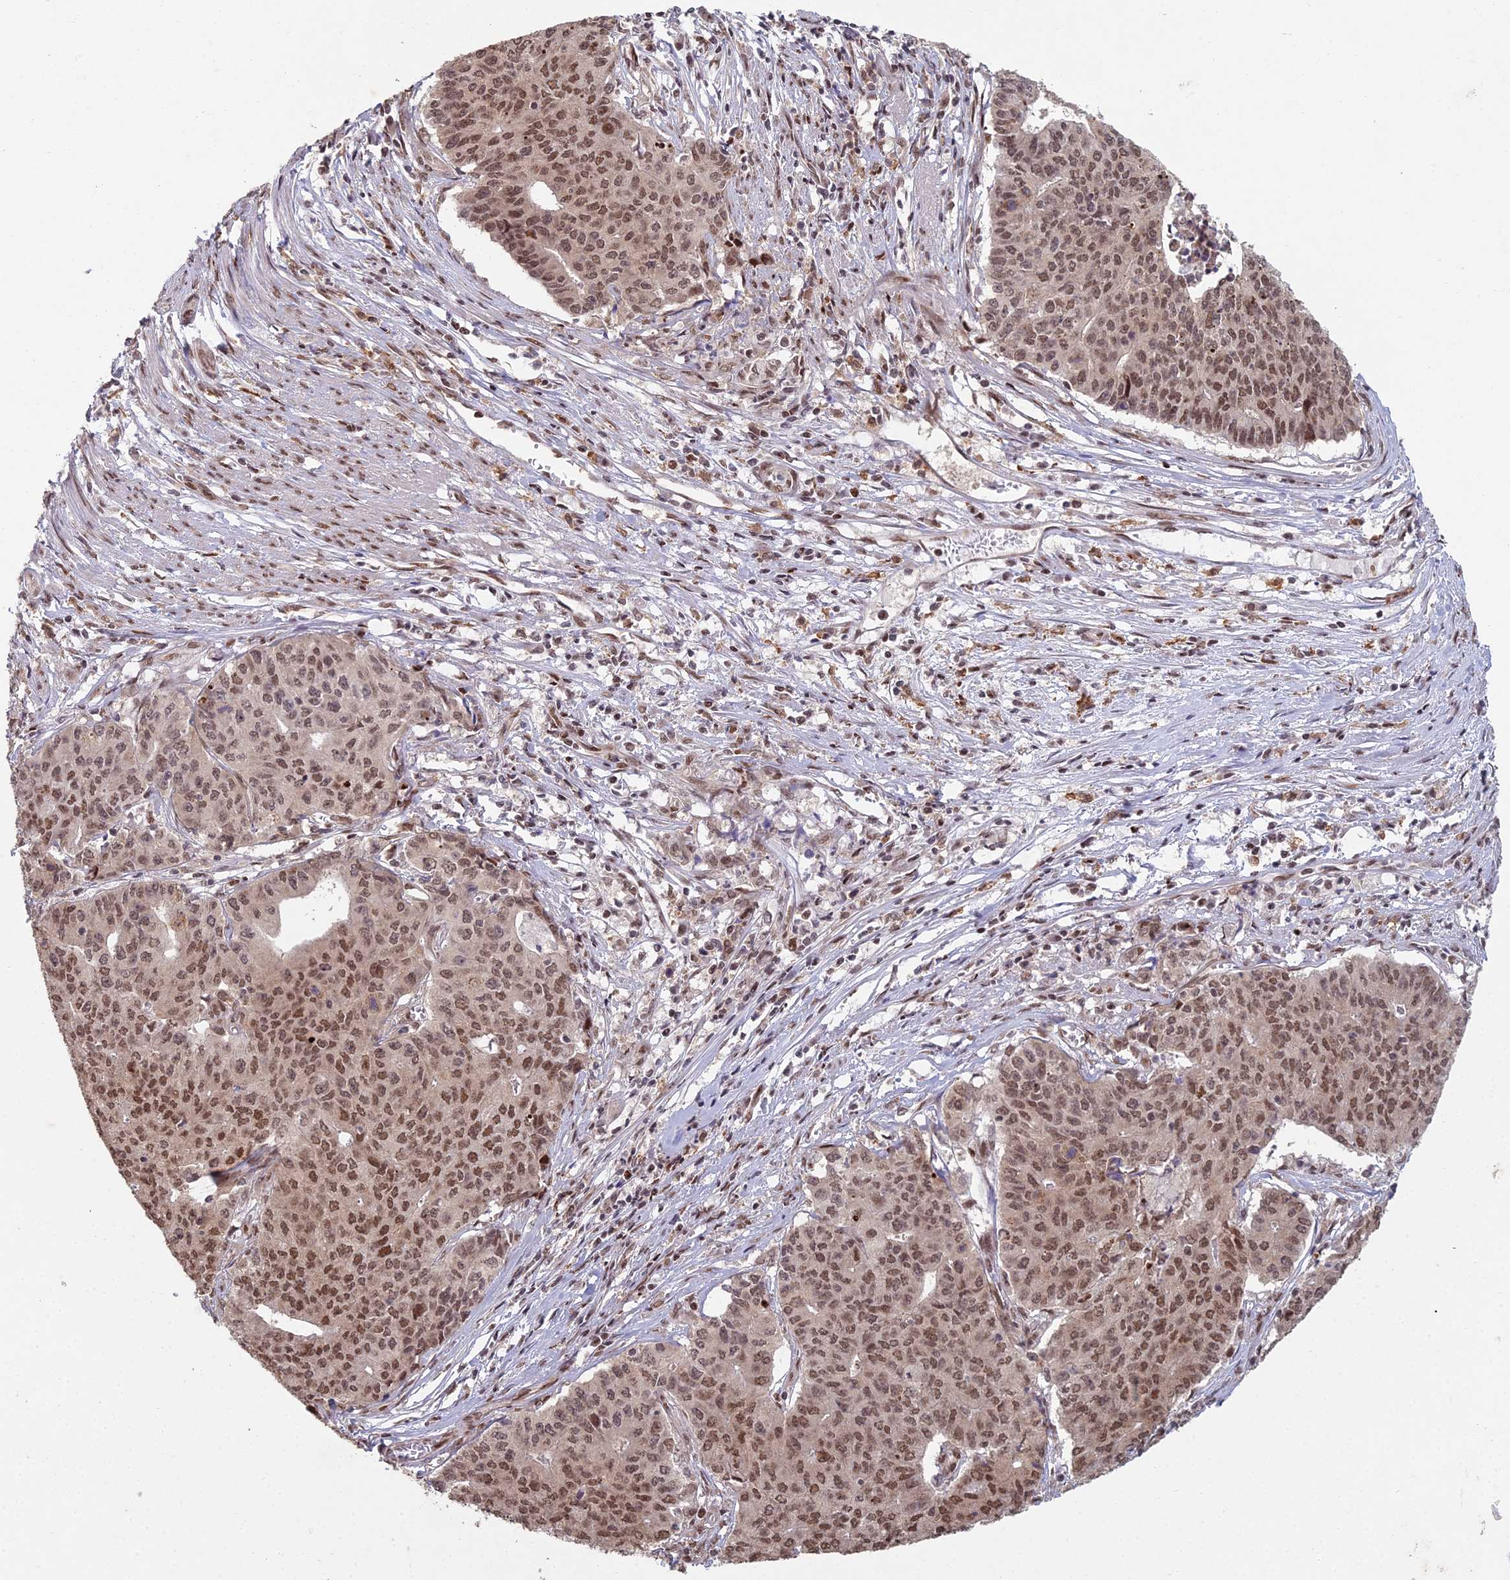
{"staining": {"intensity": "moderate", "quantity": ">75%", "location": "nuclear"}, "tissue": "endometrial cancer", "cell_type": "Tumor cells", "image_type": "cancer", "snomed": [{"axis": "morphology", "description": "Adenocarcinoma, NOS"}, {"axis": "topography", "description": "Endometrium"}], "caption": "This micrograph demonstrates immunohistochemistry (IHC) staining of endometrial adenocarcinoma, with medium moderate nuclear staining in about >75% of tumor cells.", "gene": "ABHD17A", "patient": {"sex": "female", "age": 59}}